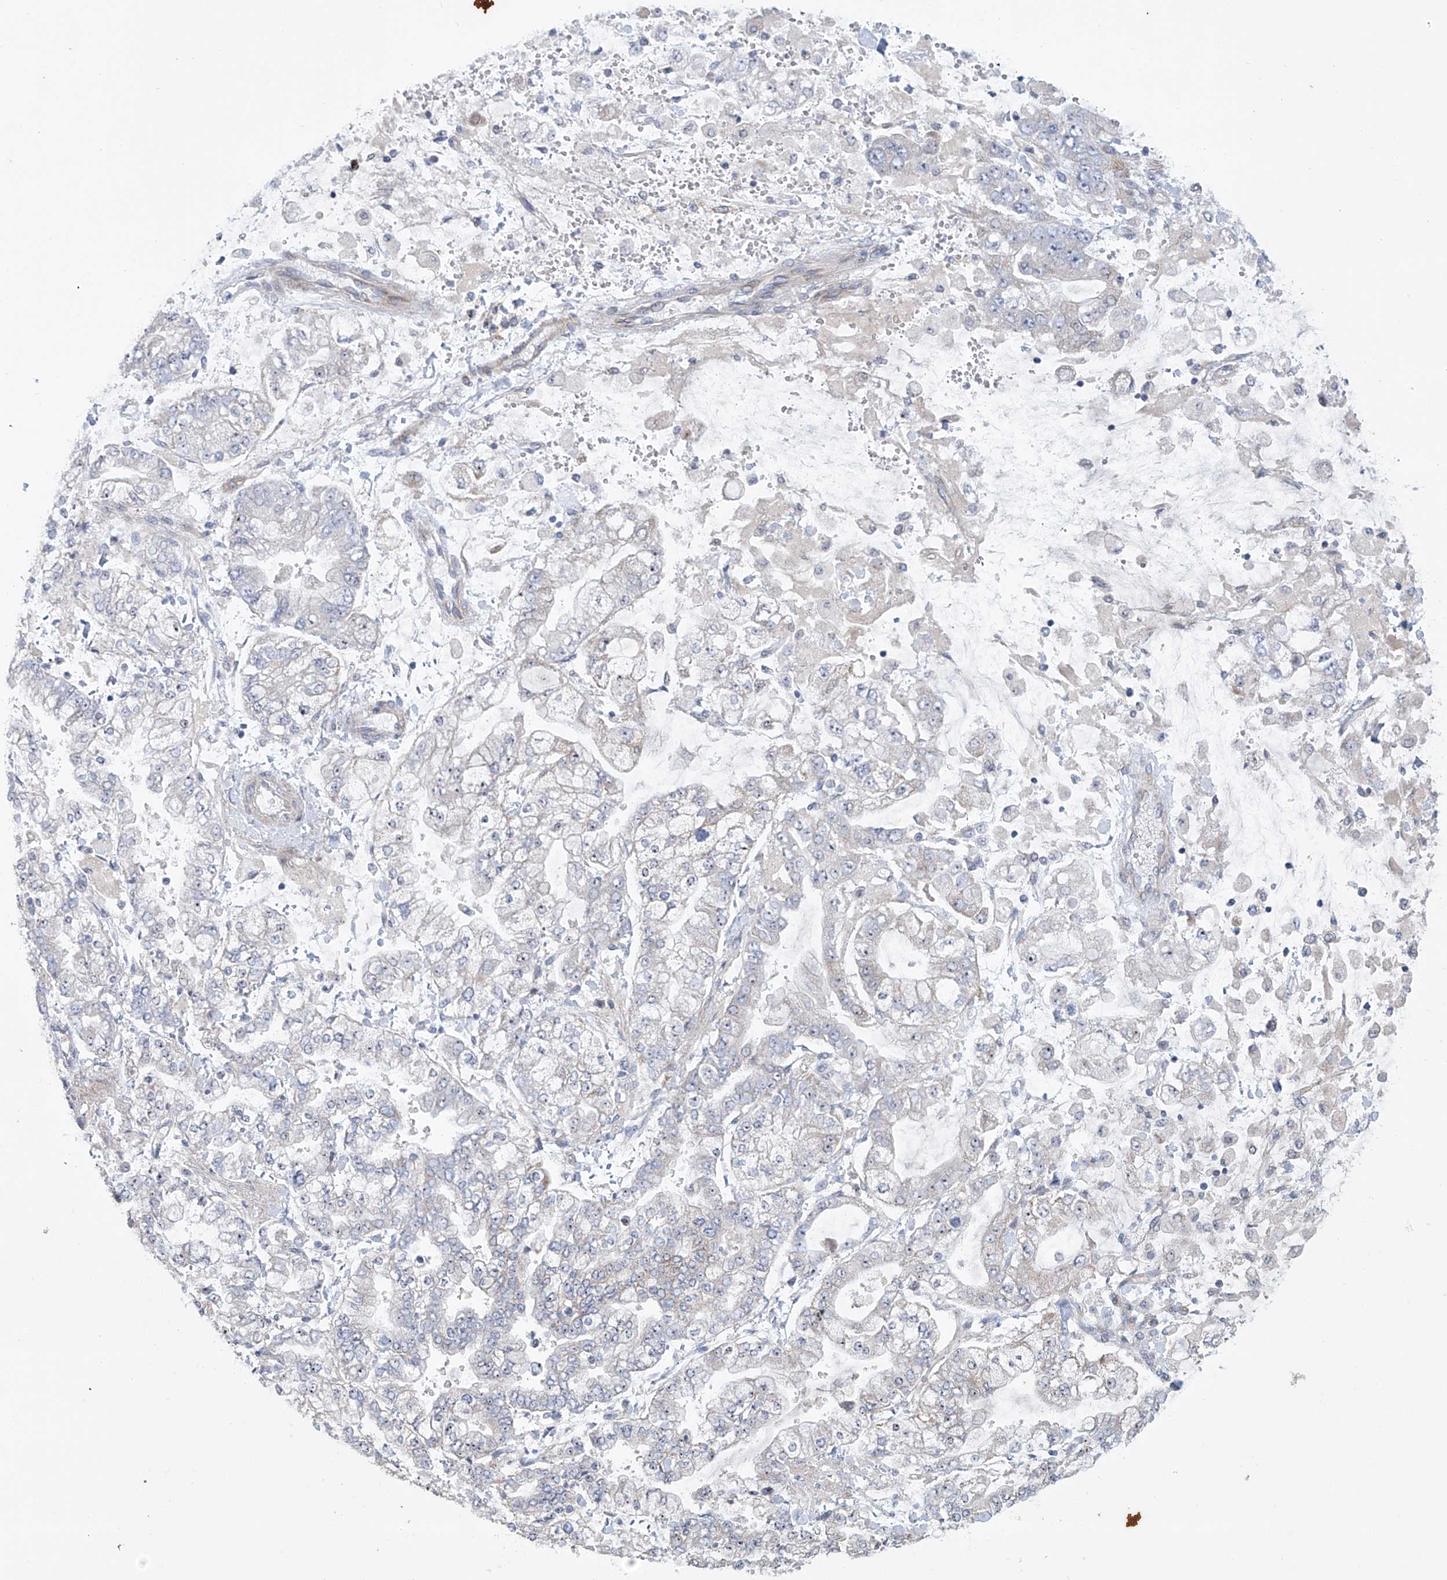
{"staining": {"intensity": "negative", "quantity": "none", "location": "none"}, "tissue": "stomach cancer", "cell_type": "Tumor cells", "image_type": "cancer", "snomed": [{"axis": "morphology", "description": "Normal tissue, NOS"}, {"axis": "morphology", "description": "Adenocarcinoma, NOS"}, {"axis": "topography", "description": "Stomach, upper"}, {"axis": "topography", "description": "Stomach"}], "caption": "Immunohistochemistry of adenocarcinoma (stomach) shows no expression in tumor cells.", "gene": "KLC4", "patient": {"sex": "male", "age": 76}}